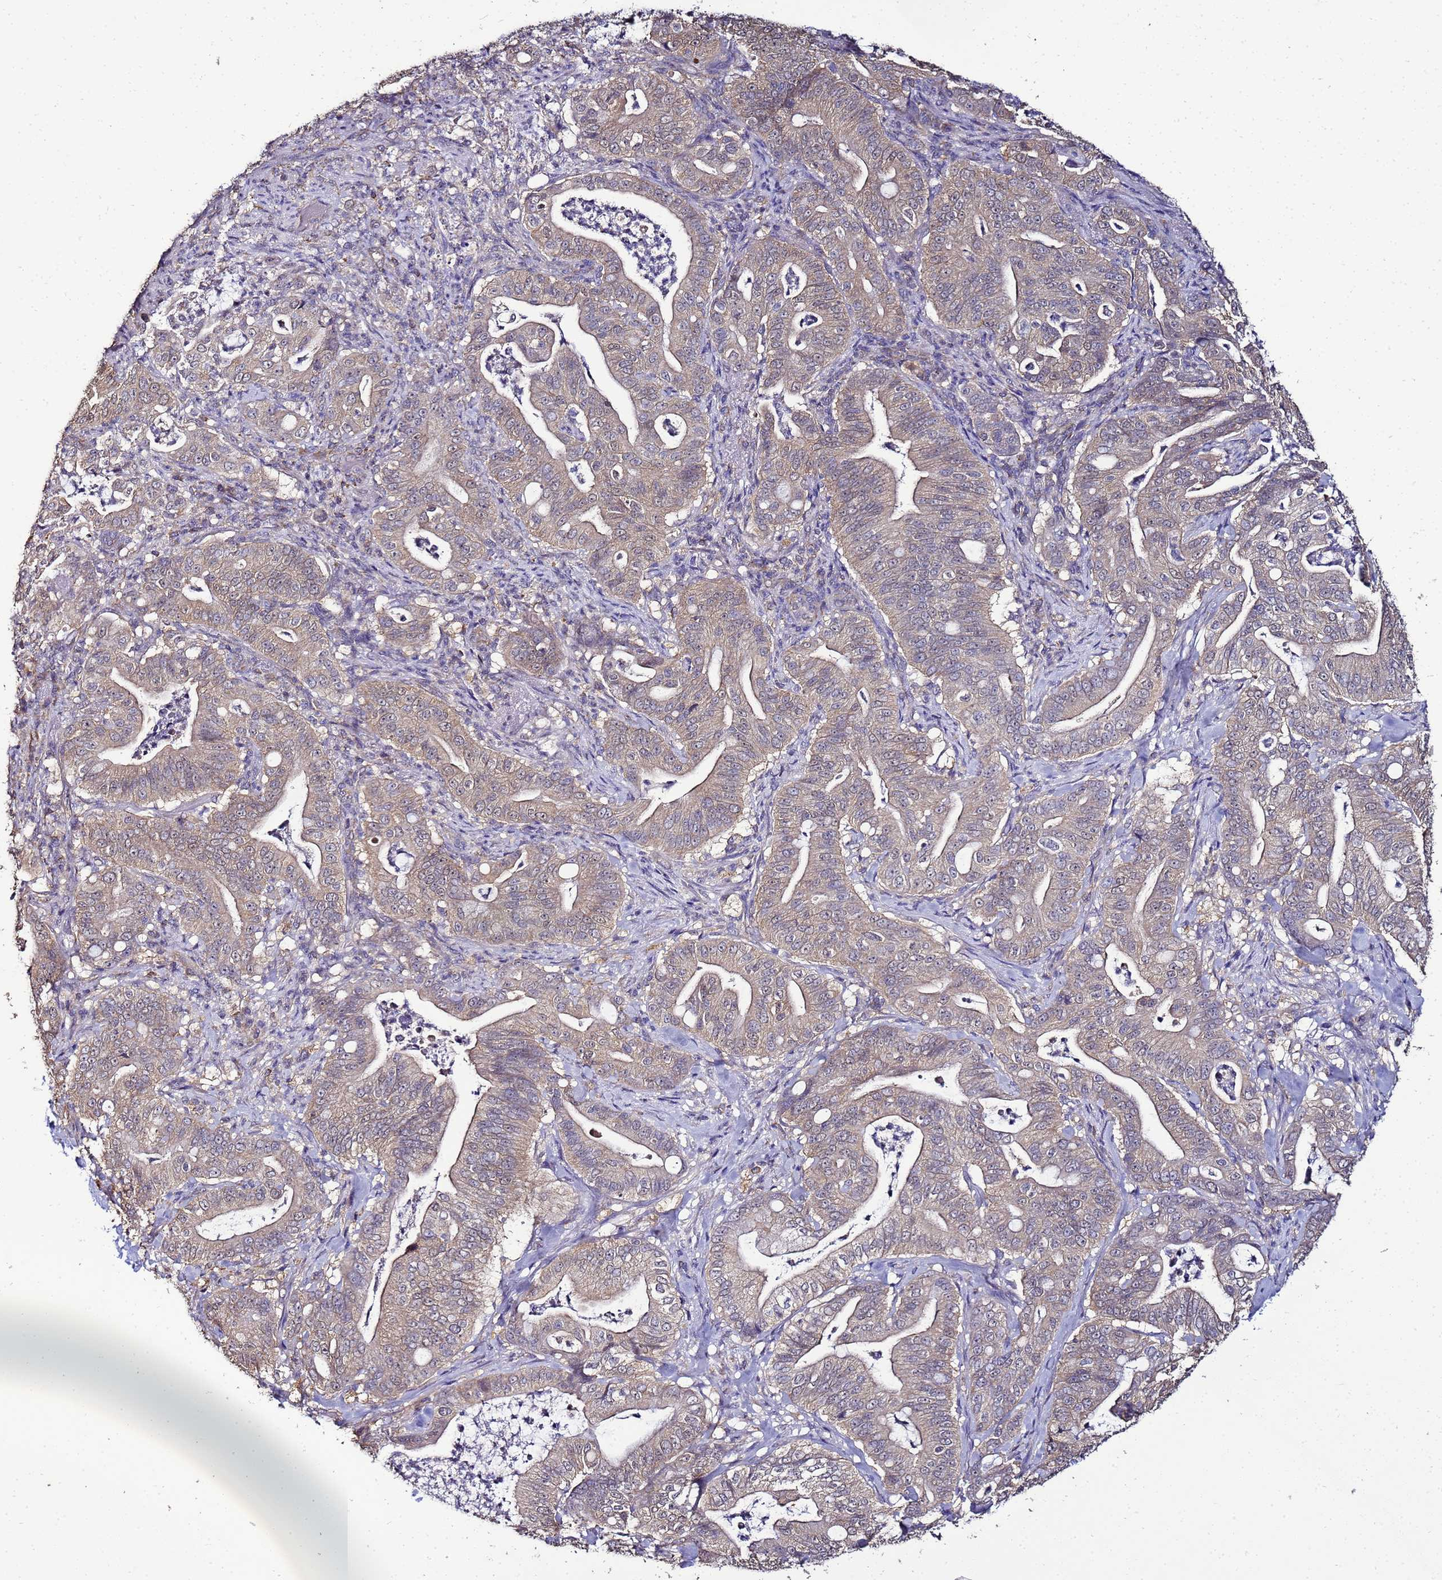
{"staining": {"intensity": "weak", "quantity": ">75%", "location": "cytoplasmic/membranous"}, "tissue": "pancreatic cancer", "cell_type": "Tumor cells", "image_type": "cancer", "snomed": [{"axis": "morphology", "description": "Adenocarcinoma, NOS"}, {"axis": "topography", "description": "Pancreas"}], "caption": "Pancreatic cancer was stained to show a protein in brown. There is low levels of weak cytoplasmic/membranous staining in approximately >75% of tumor cells. The staining was performed using DAB (3,3'-diaminobenzidine), with brown indicating positive protein expression. Nuclei are stained blue with hematoxylin.", "gene": "ENOPH1", "patient": {"sex": "male", "age": 71}}